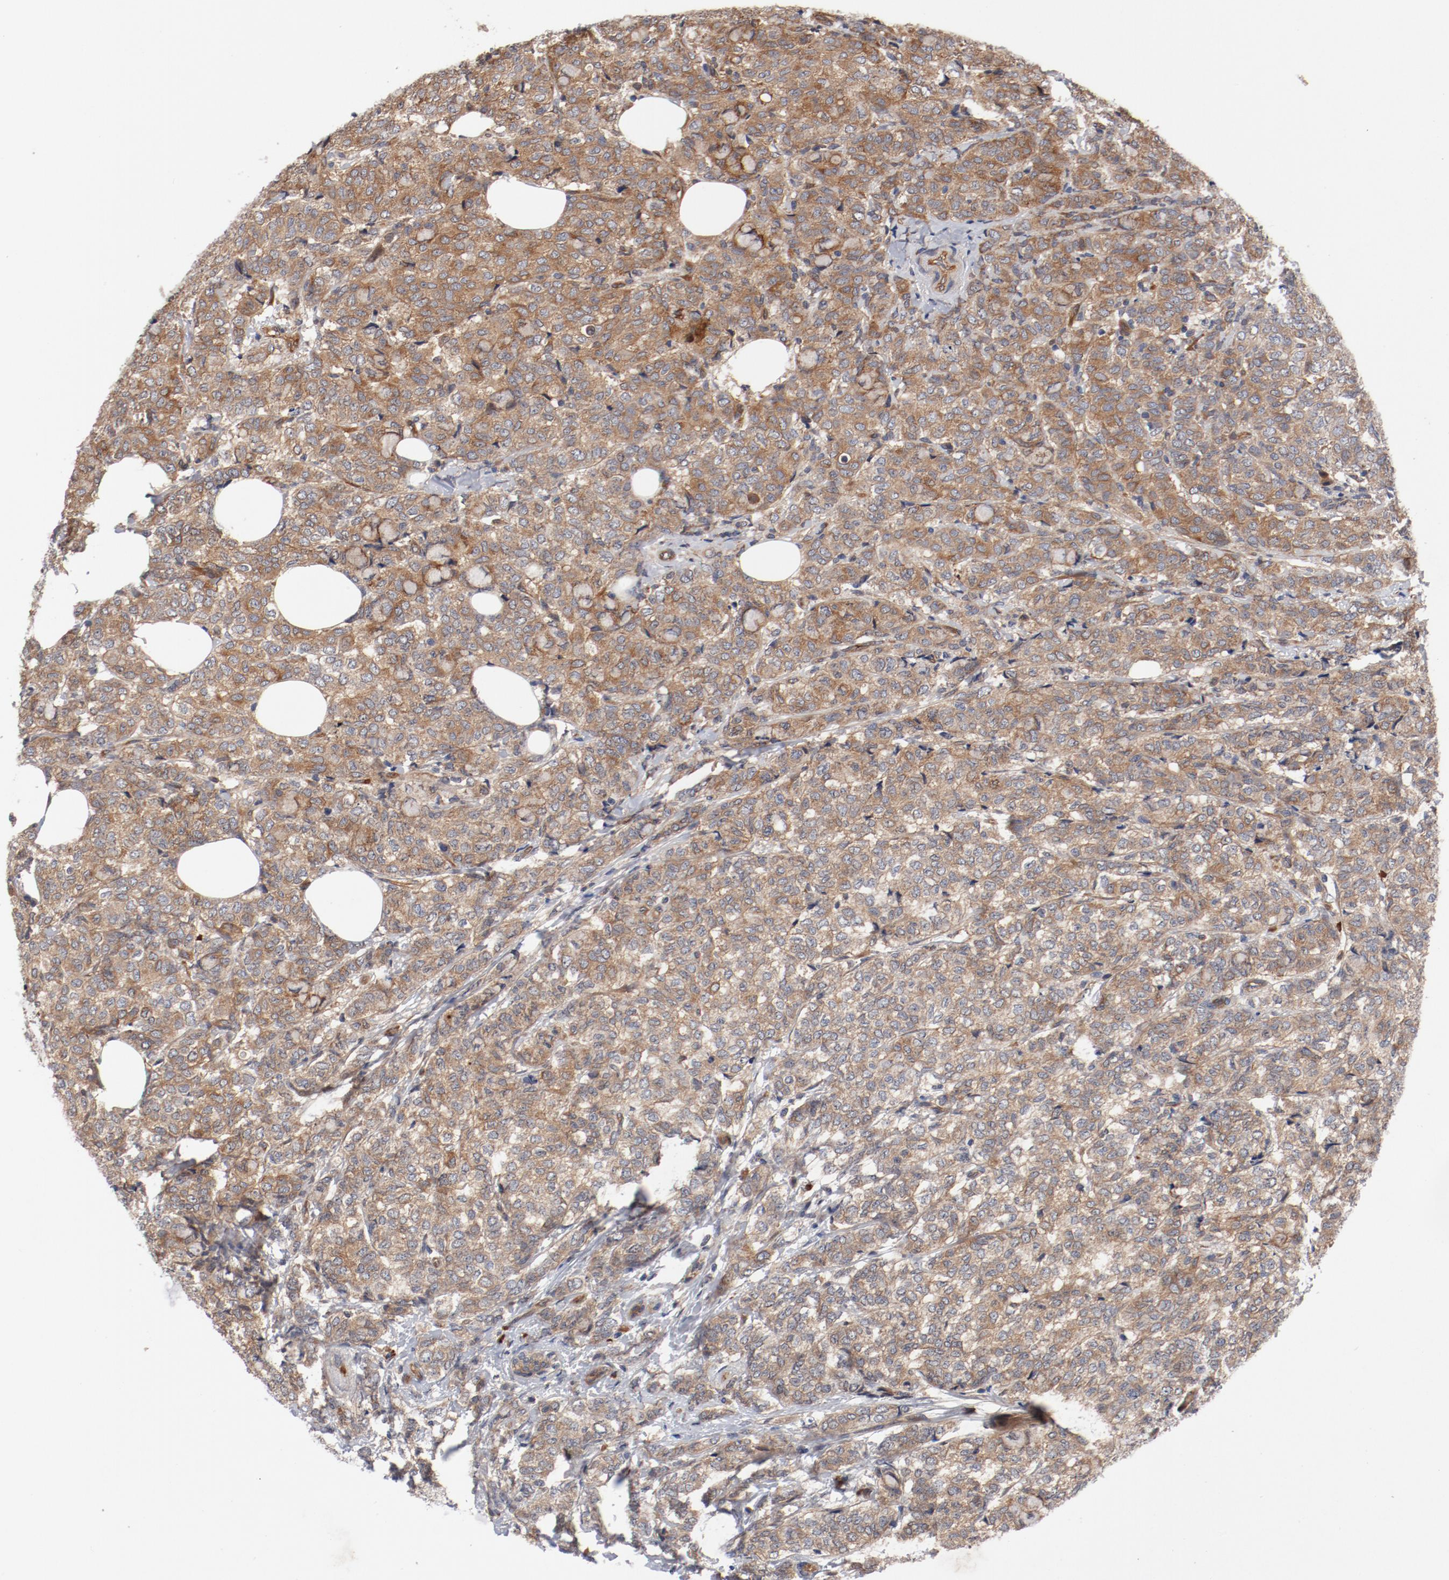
{"staining": {"intensity": "moderate", "quantity": ">75%", "location": "cytoplasmic/membranous"}, "tissue": "breast cancer", "cell_type": "Tumor cells", "image_type": "cancer", "snomed": [{"axis": "morphology", "description": "Lobular carcinoma"}, {"axis": "topography", "description": "Breast"}], "caption": "Immunohistochemistry (IHC) of human breast lobular carcinoma exhibits medium levels of moderate cytoplasmic/membranous expression in approximately >75% of tumor cells.", "gene": "PITPNM2", "patient": {"sex": "female", "age": 60}}